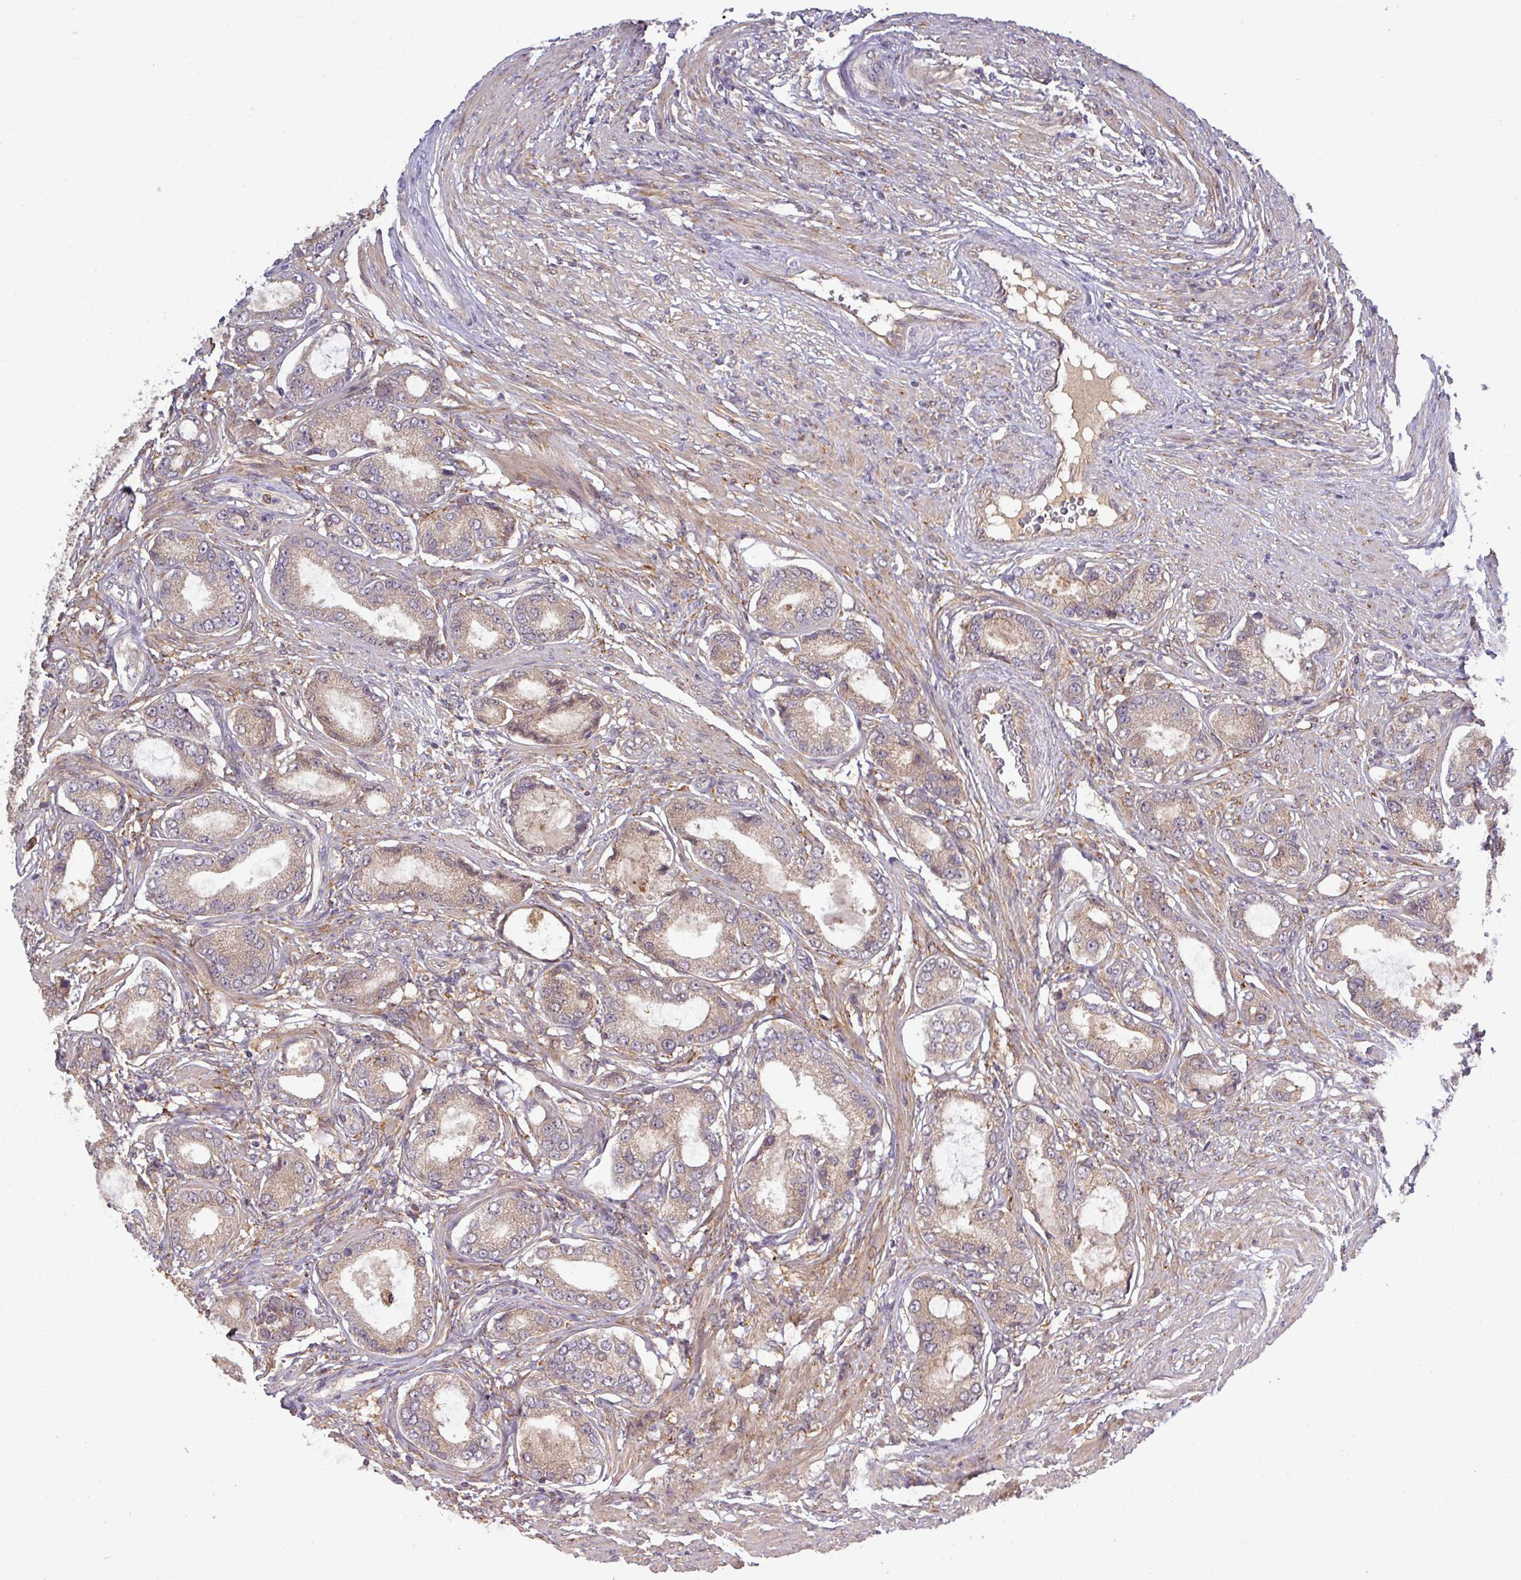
{"staining": {"intensity": "weak", "quantity": ">75%", "location": "cytoplasmic/membranous"}, "tissue": "prostate cancer", "cell_type": "Tumor cells", "image_type": "cancer", "snomed": [{"axis": "morphology", "description": "Adenocarcinoma, High grade"}, {"axis": "topography", "description": "Prostate"}], "caption": "About >75% of tumor cells in adenocarcinoma (high-grade) (prostate) reveal weak cytoplasmic/membranous protein positivity as visualized by brown immunohistochemical staining.", "gene": "CCDC121", "patient": {"sex": "male", "age": 69}}